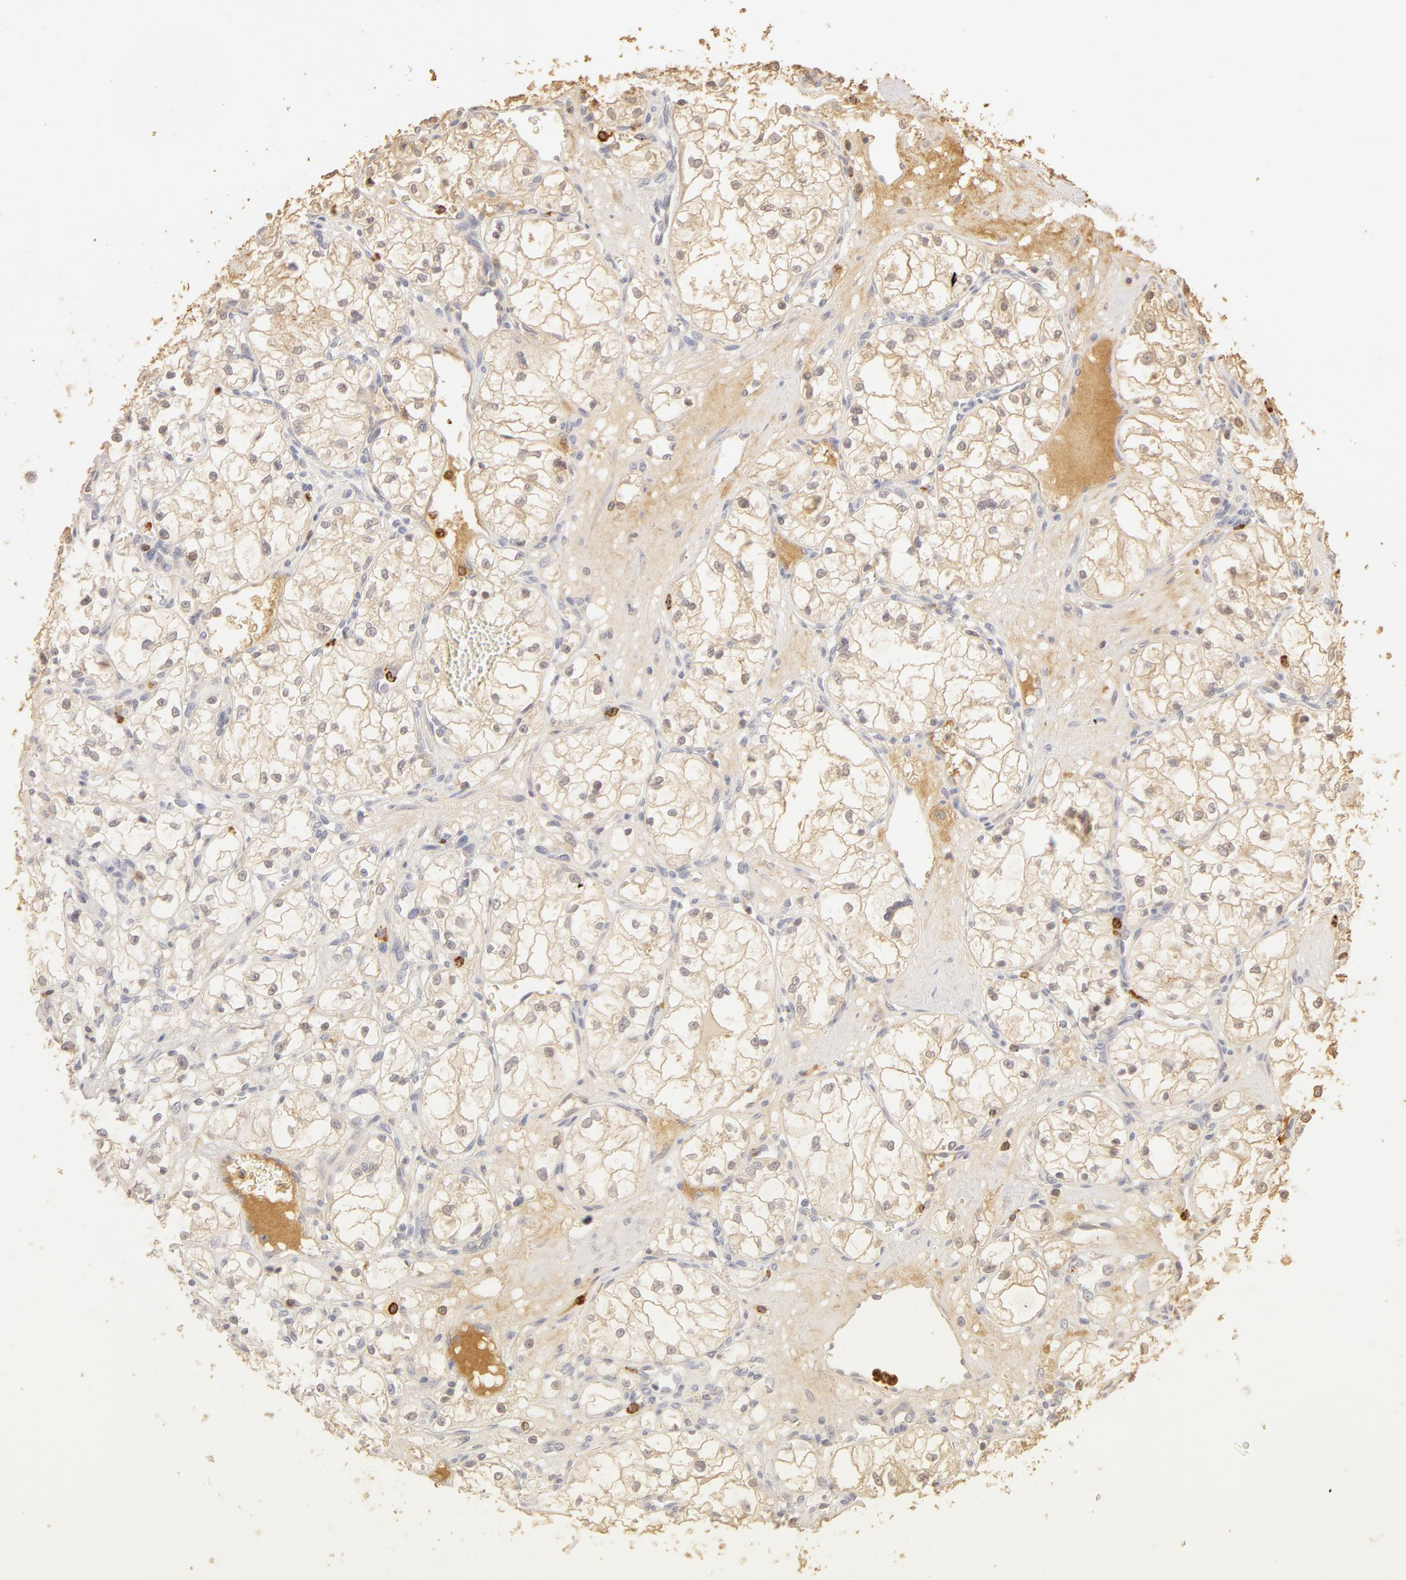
{"staining": {"intensity": "weak", "quantity": ">75%", "location": "cytoplasmic/membranous"}, "tissue": "renal cancer", "cell_type": "Tumor cells", "image_type": "cancer", "snomed": [{"axis": "morphology", "description": "Adenocarcinoma, NOS"}, {"axis": "topography", "description": "Kidney"}], "caption": "Human renal cancer (adenocarcinoma) stained with a protein marker displays weak staining in tumor cells.", "gene": "C1R", "patient": {"sex": "male", "age": 61}}